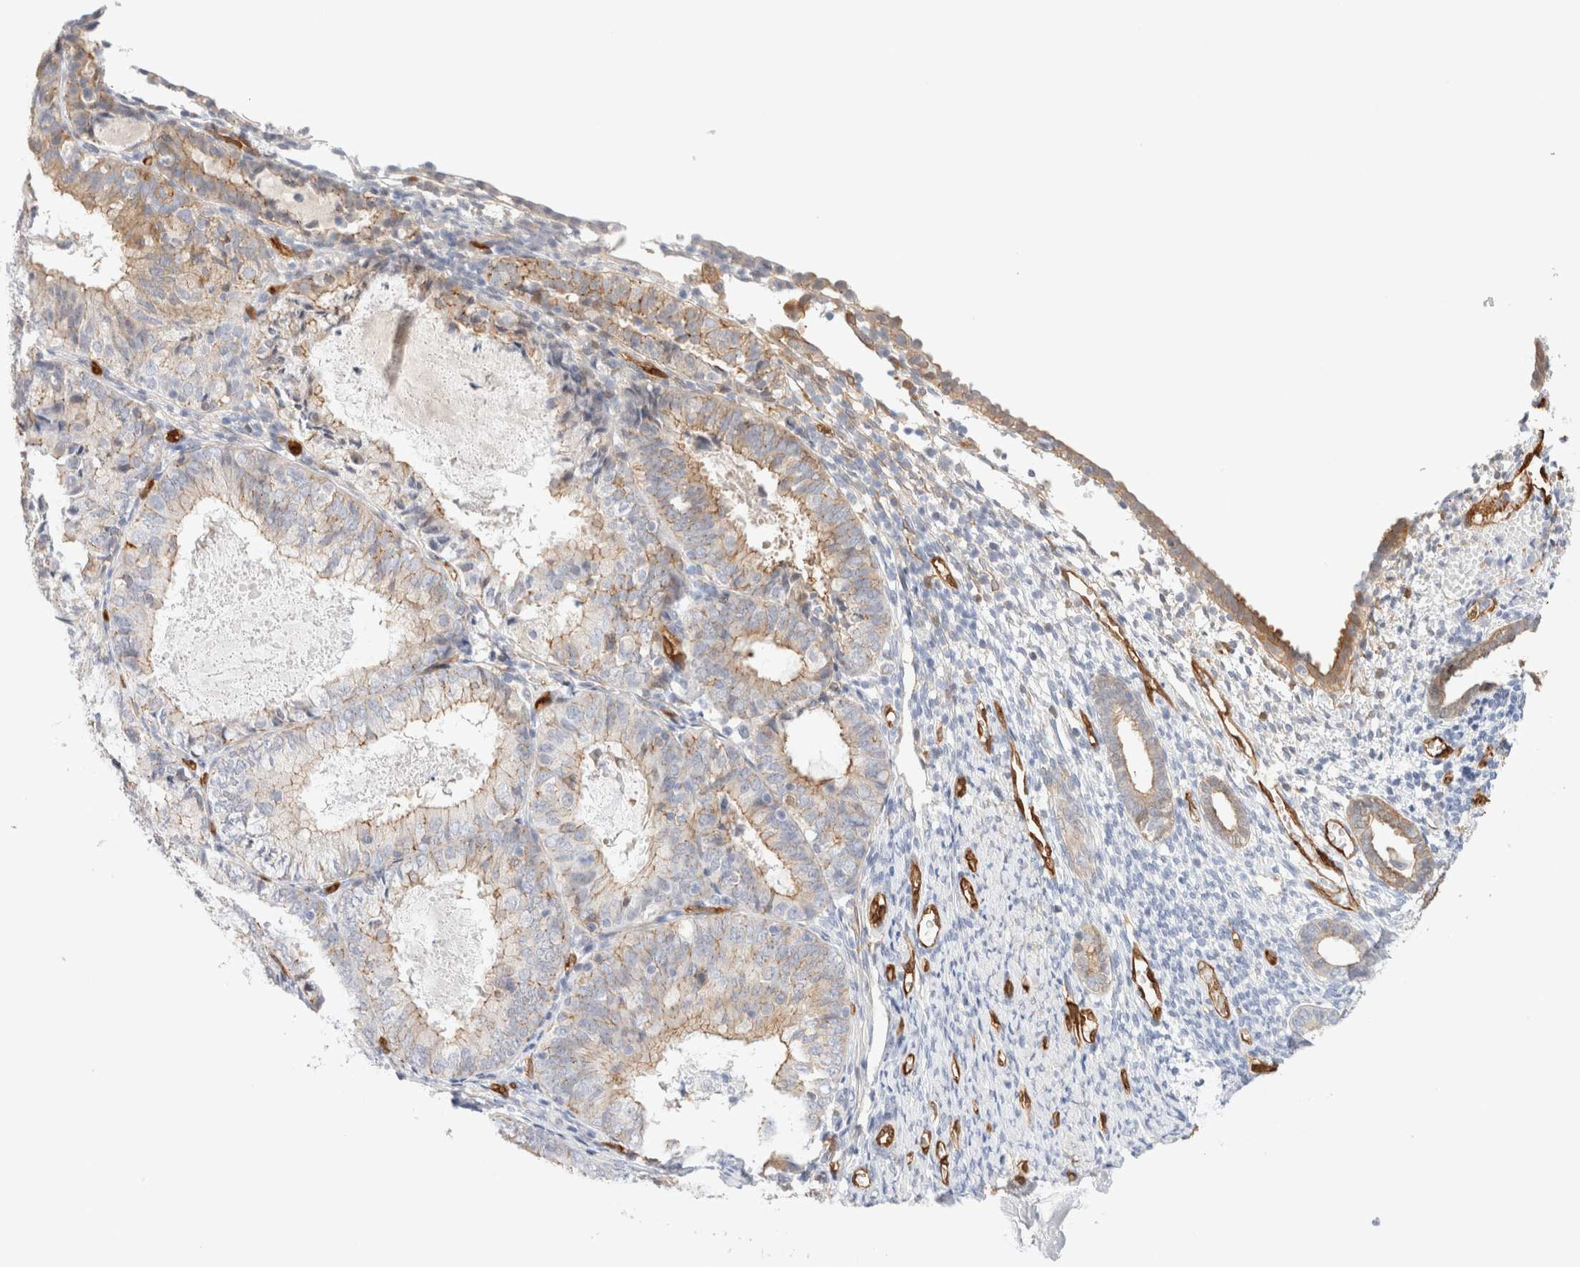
{"staining": {"intensity": "negative", "quantity": "none", "location": "none"}, "tissue": "endometrium", "cell_type": "Cells in endometrial stroma", "image_type": "normal", "snomed": [{"axis": "morphology", "description": "Normal tissue, NOS"}, {"axis": "morphology", "description": "Adenocarcinoma, NOS"}, {"axis": "topography", "description": "Endometrium"}], "caption": "A high-resolution photomicrograph shows IHC staining of benign endometrium, which demonstrates no significant staining in cells in endometrial stroma.", "gene": "LMCD1", "patient": {"sex": "female", "age": 57}}